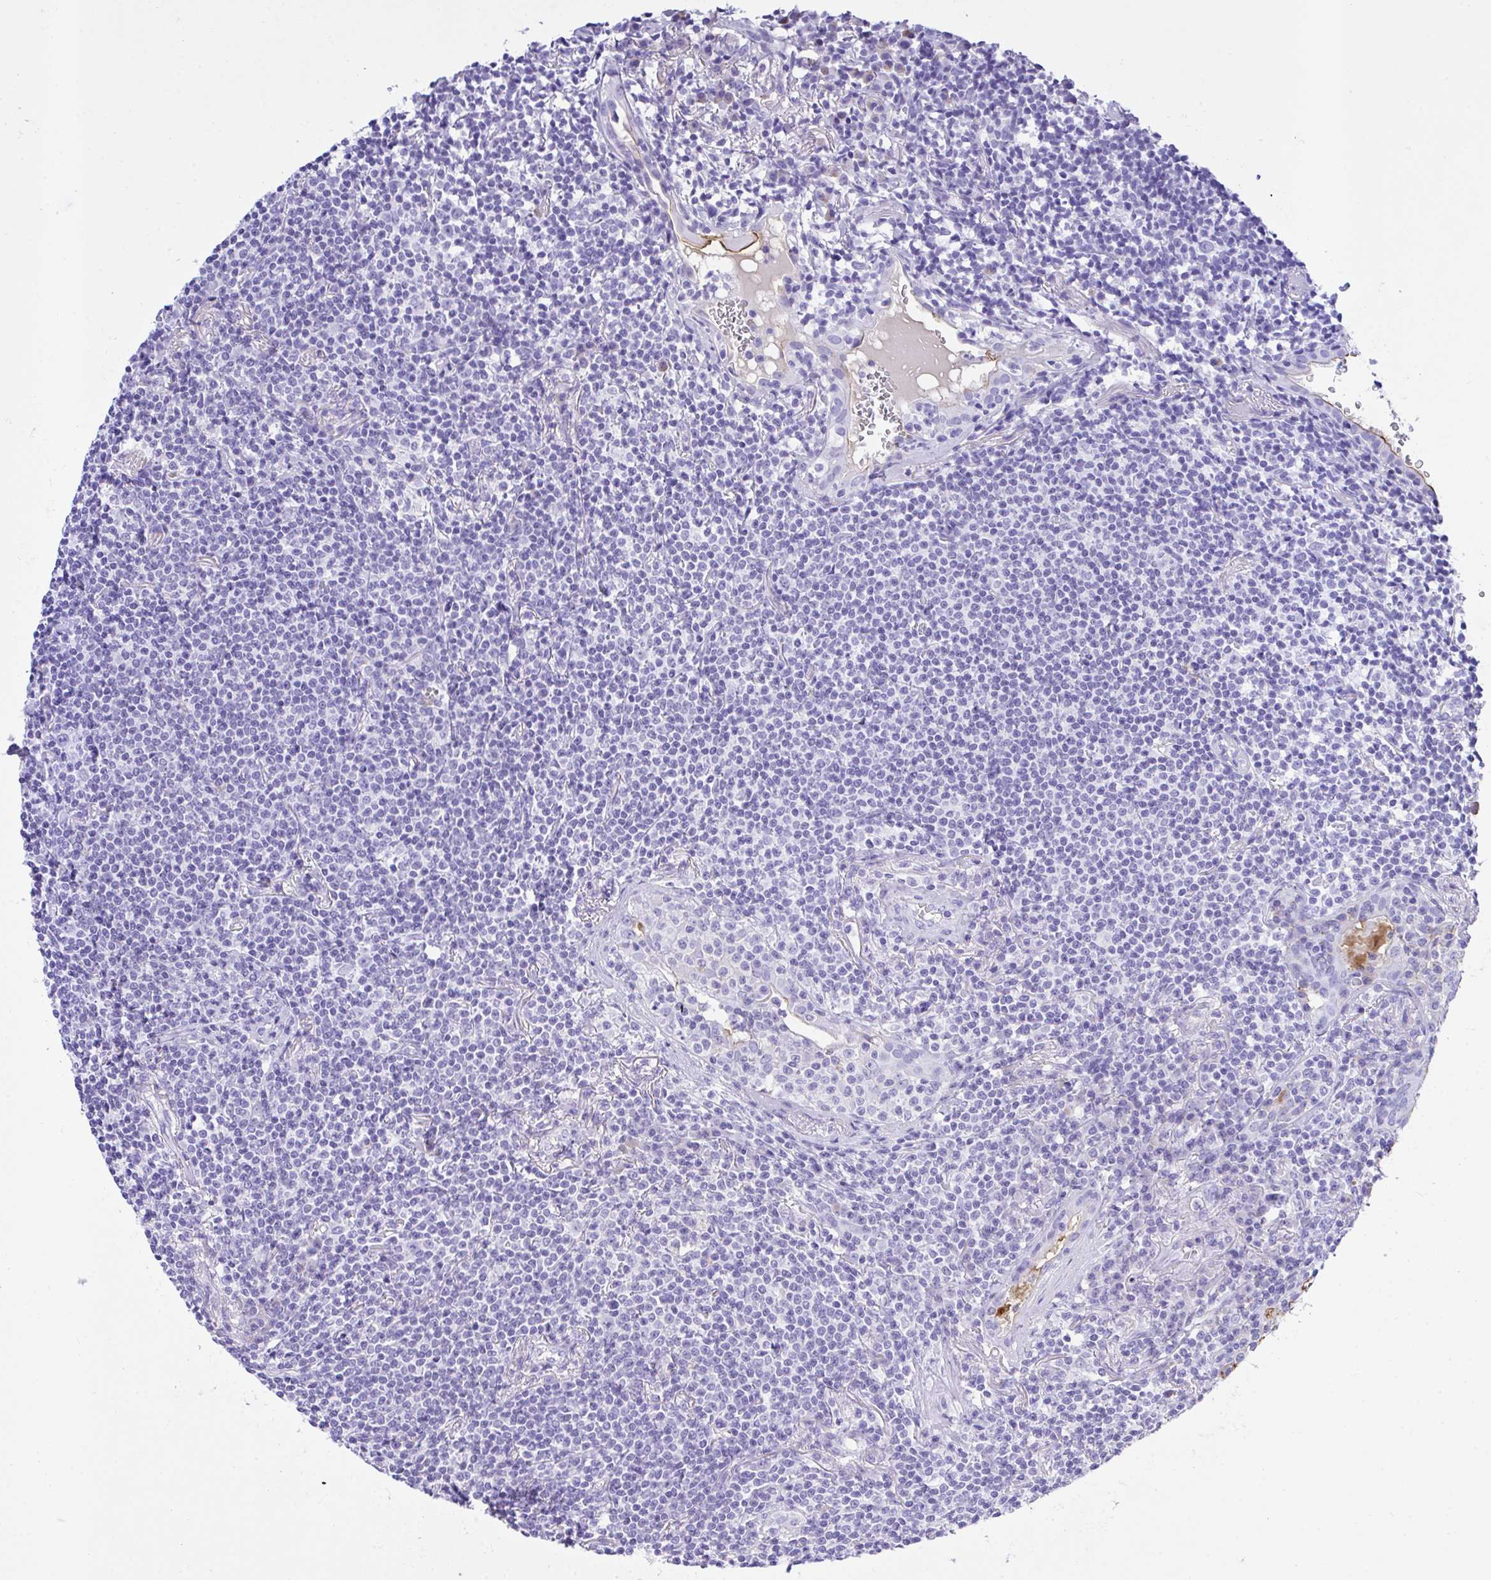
{"staining": {"intensity": "negative", "quantity": "none", "location": "none"}, "tissue": "lymphoma", "cell_type": "Tumor cells", "image_type": "cancer", "snomed": [{"axis": "morphology", "description": "Malignant lymphoma, non-Hodgkin's type, Low grade"}, {"axis": "topography", "description": "Lung"}], "caption": "IHC of human low-grade malignant lymphoma, non-Hodgkin's type shows no expression in tumor cells.", "gene": "AKR1D1", "patient": {"sex": "female", "age": 71}}